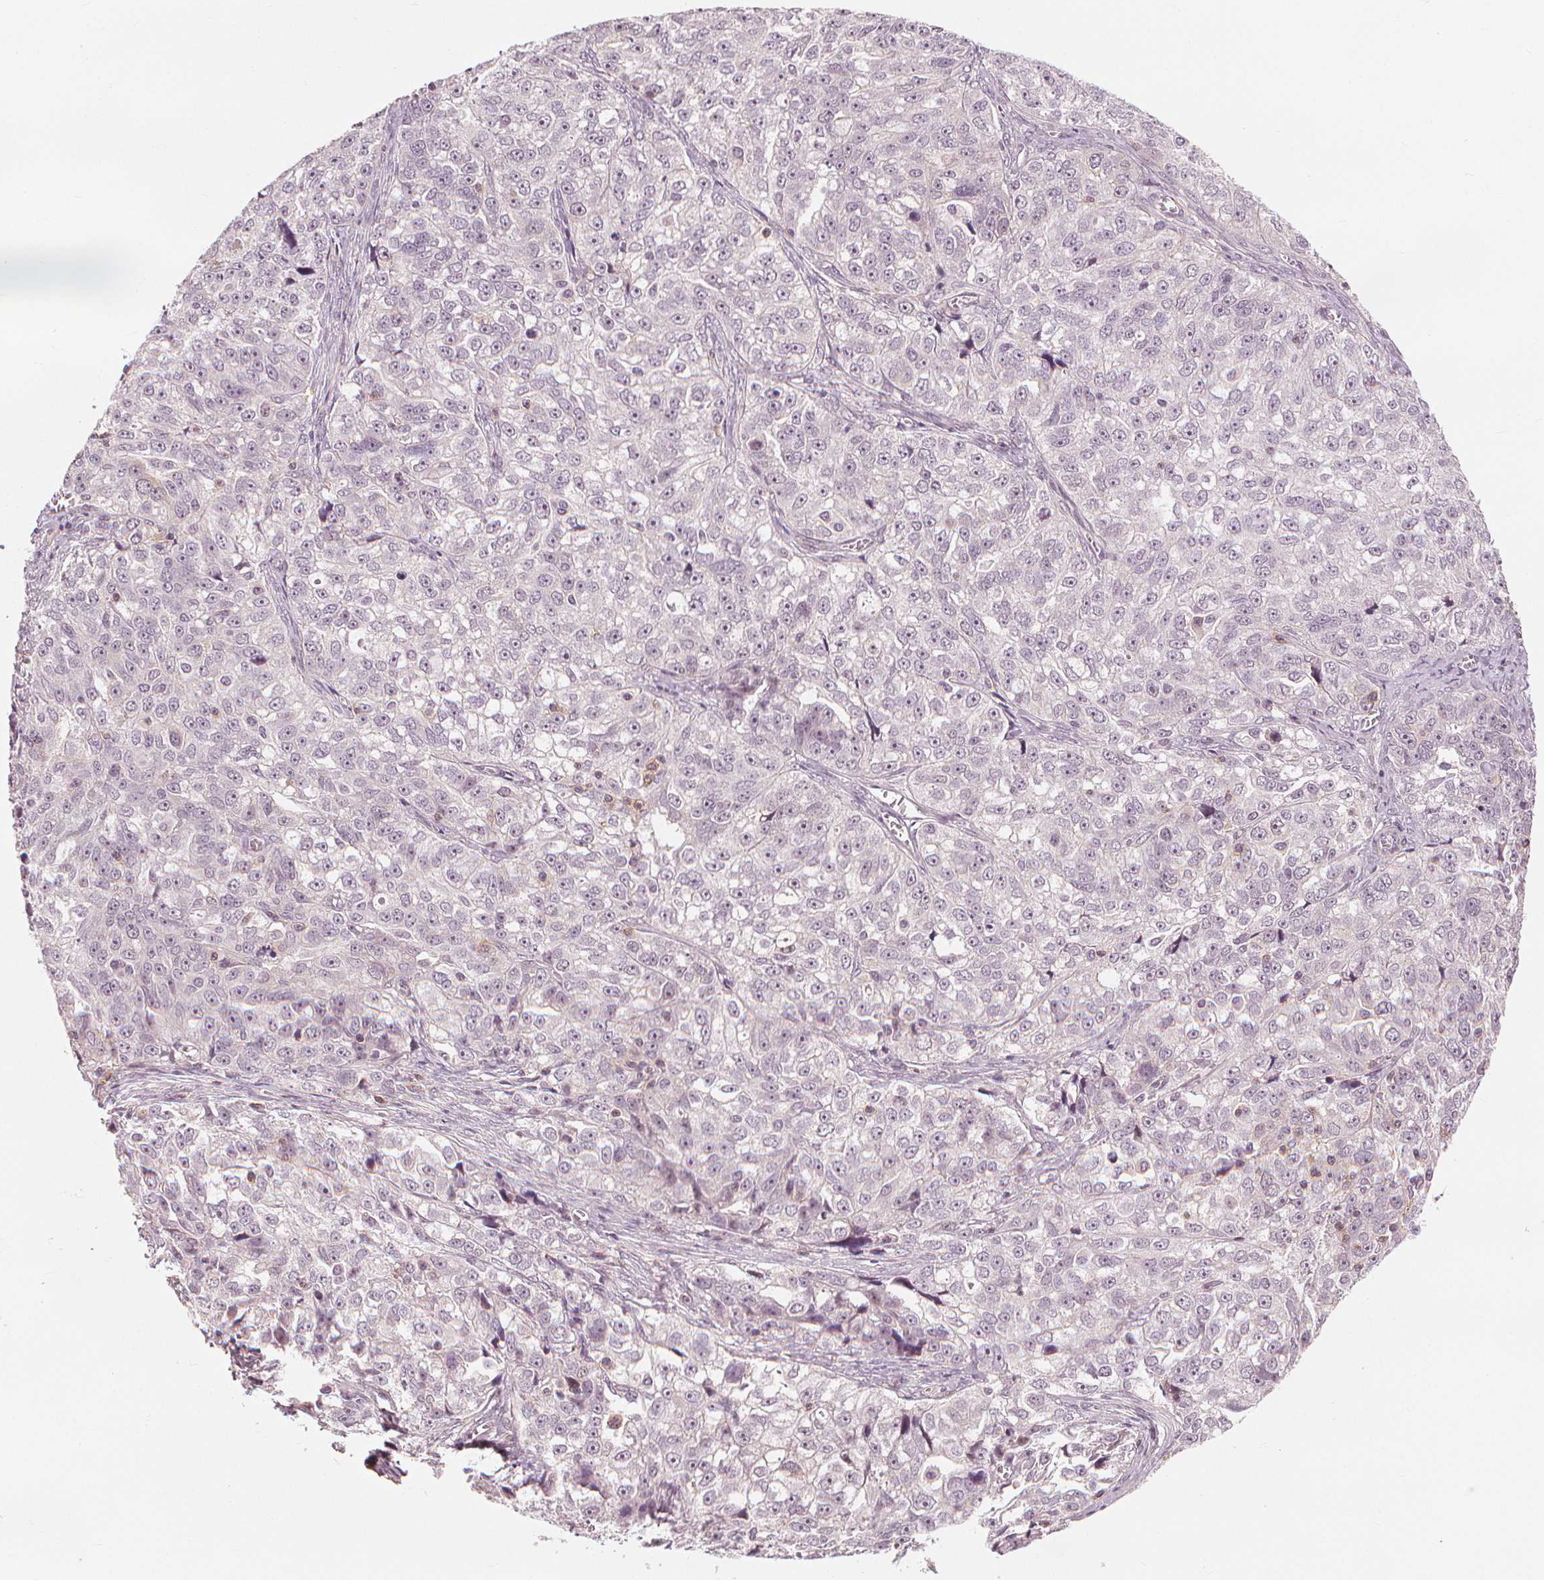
{"staining": {"intensity": "negative", "quantity": "none", "location": "none"}, "tissue": "ovarian cancer", "cell_type": "Tumor cells", "image_type": "cancer", "snomed": [{"axis": "morphology", "description": "Cystadenocarcinoma, serous, NOS"}, {"axis": "topography", "description": "Ovary"}], "caption": "Immunohistochemistry (IHC) photomicrograph of neoplastic tissue: human serous cystadenocarcinoma (ovarian) stained with DAB demonstrates no significant protein staining in tumor cells.", "gene": "SLC34A1", "patient": {"sex": "female", "age": 51}}